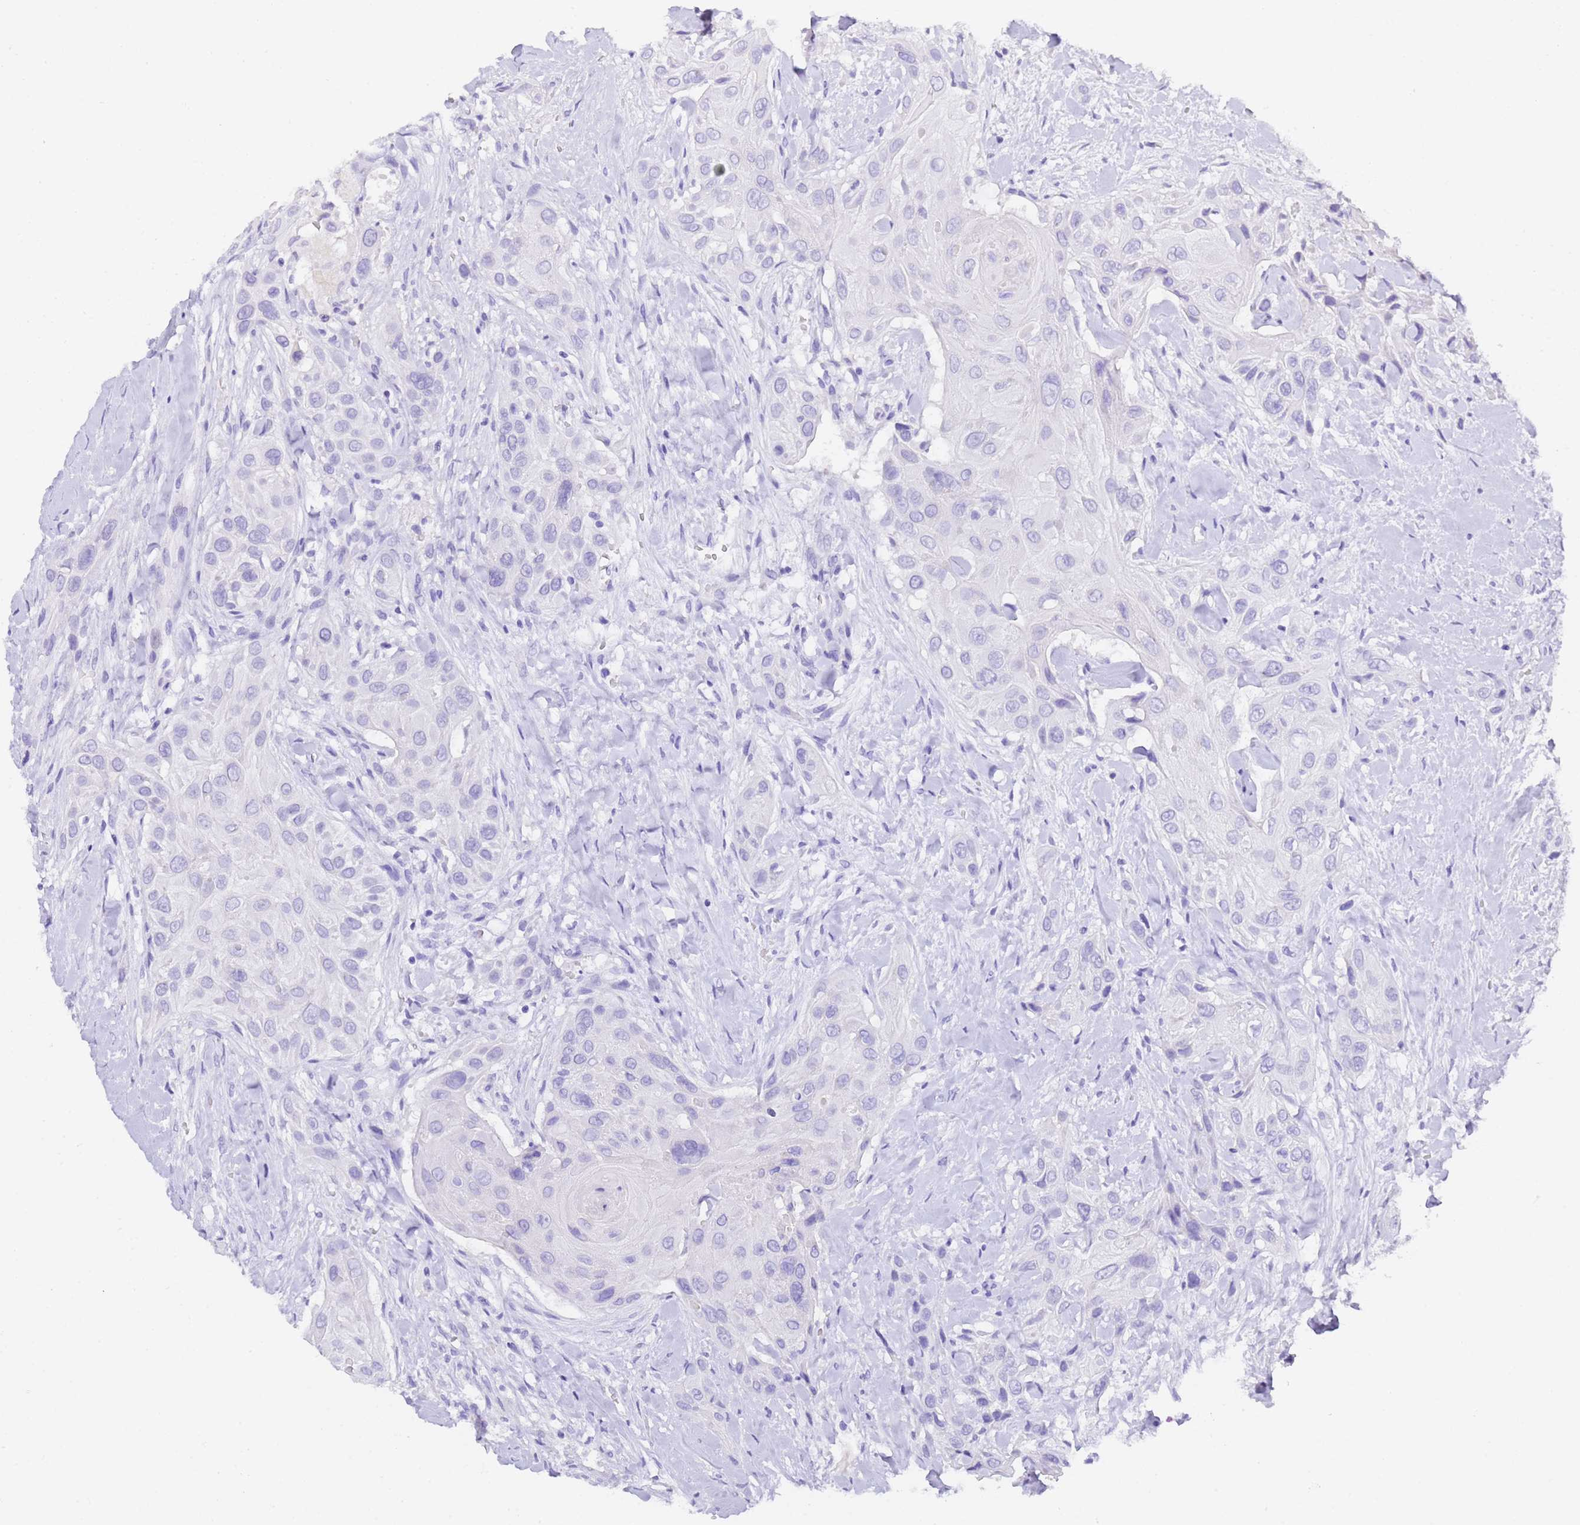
{"staining": {"intensity": "negative", "quantity": "none", "location": "none"}, "tissue": "head and neck cancer", "cell_type": "Tumor cells", "image_type": "cancer", "snomed": [{"axis": "morphology", "description": "Squamous cell carcinoma, NOS"}, {"axis": "topography", "description": "Head-Neck"}], "caption": "Head and neck cancer (squamous cell carcinoma) was stained to show a protein in brown. There is no significant positivity in tumor cells.", "gene": "GABRA1", "patient": {"sex": "male", "age": 81}}